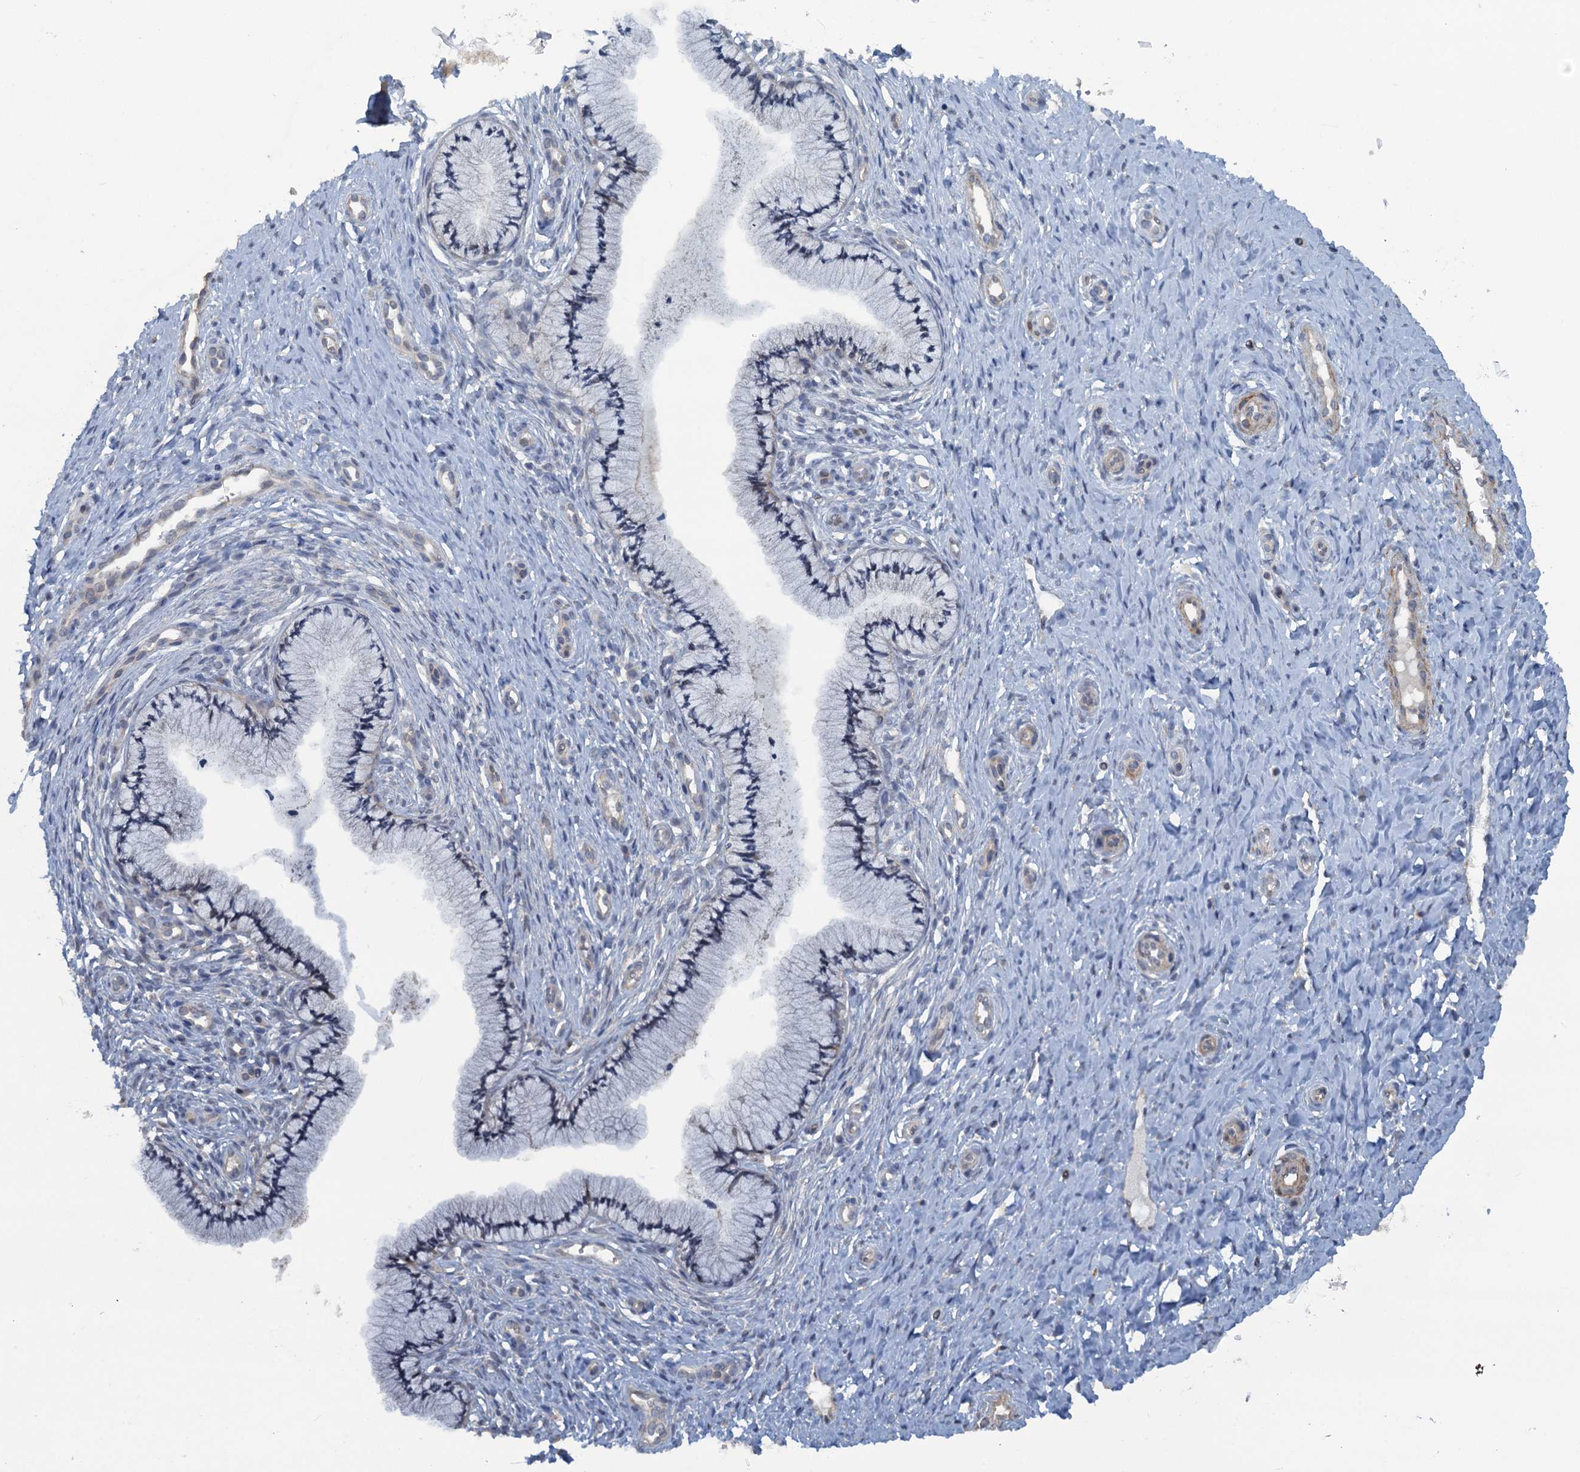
{"staining": {"intensity": "weak", "quantity": "<25%", "location": "cytoplasmic/membranous"}, "tissue": "cervix", "cell_type": "Glandular cells", "image_type": "normal", "snomed": [{"axis": "morphology", "description": "Normal tissue, NOS"}, {"axis": "topography", "description": "Cervix"}], "caption": "Glandular cells show no significant expression in benign cervix. (Immunohistochemistry, brightfield microscopy, high magnification).", "gene": "MYO16", "patient": {"sex": "female", "age": 36}}